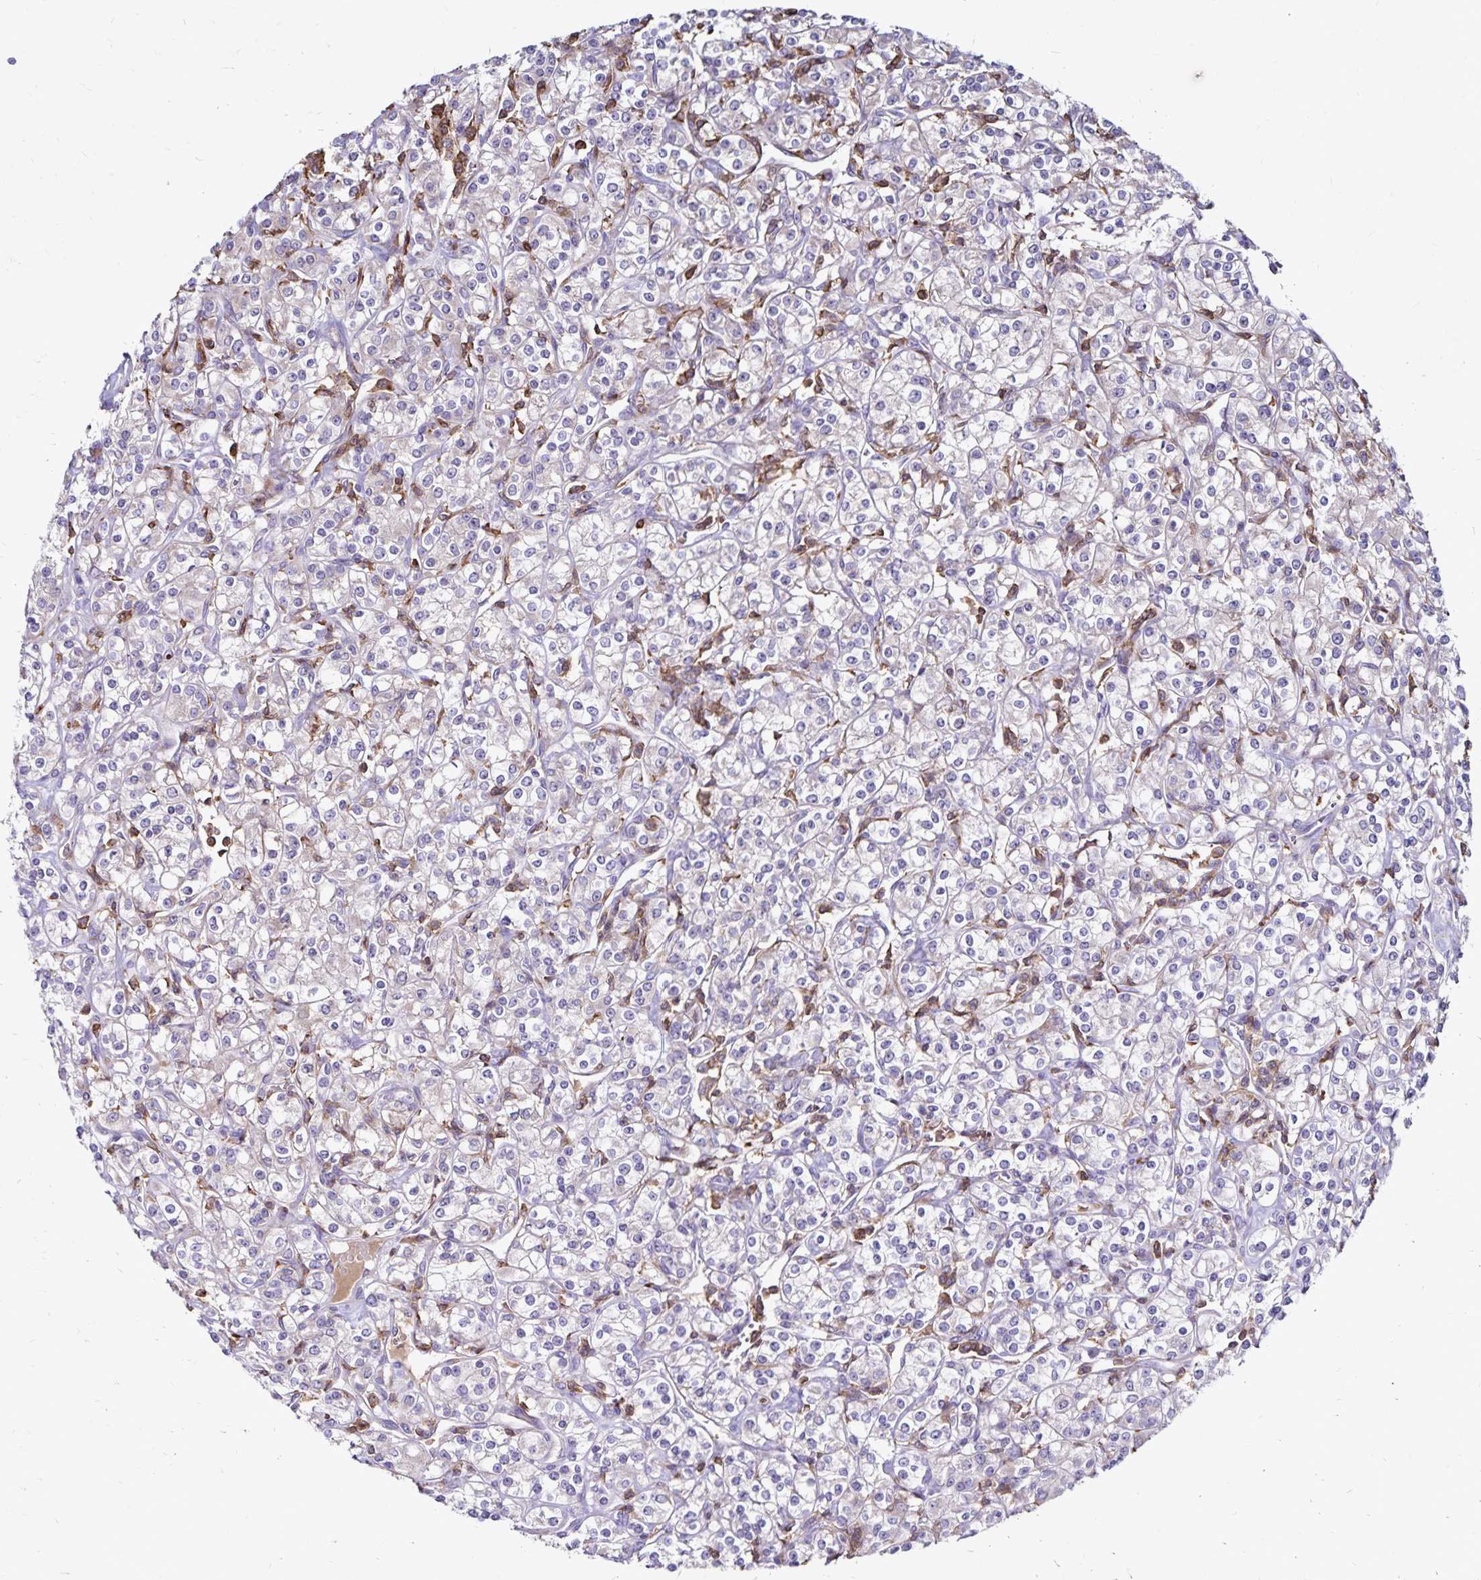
{"staining": {"intensity": "negative", "quantity": "none", "location": "none"}, "tissue": "renal cancer", "cell_type": "Tumor cells", "image_type": "cancer", "snomed": [{"axis": "morphology", "description": "Adenocarcinoma, NOS"}, {"axis": "topography", "description": "Kidney"}], "caption": "A histopathology image of renal cancer (adenocarcinoma) stained for a protein shows no brown staining in tumor cells. Brightfield microscopy of immunohistochemistry (IHC) stained with DAB (3,3'-diaminobenzidine) (brown) and hematoxylin (blue), captured at high magnification.", "gene": "NAGPA", "patient": {"sex": "male", "age": 77}}